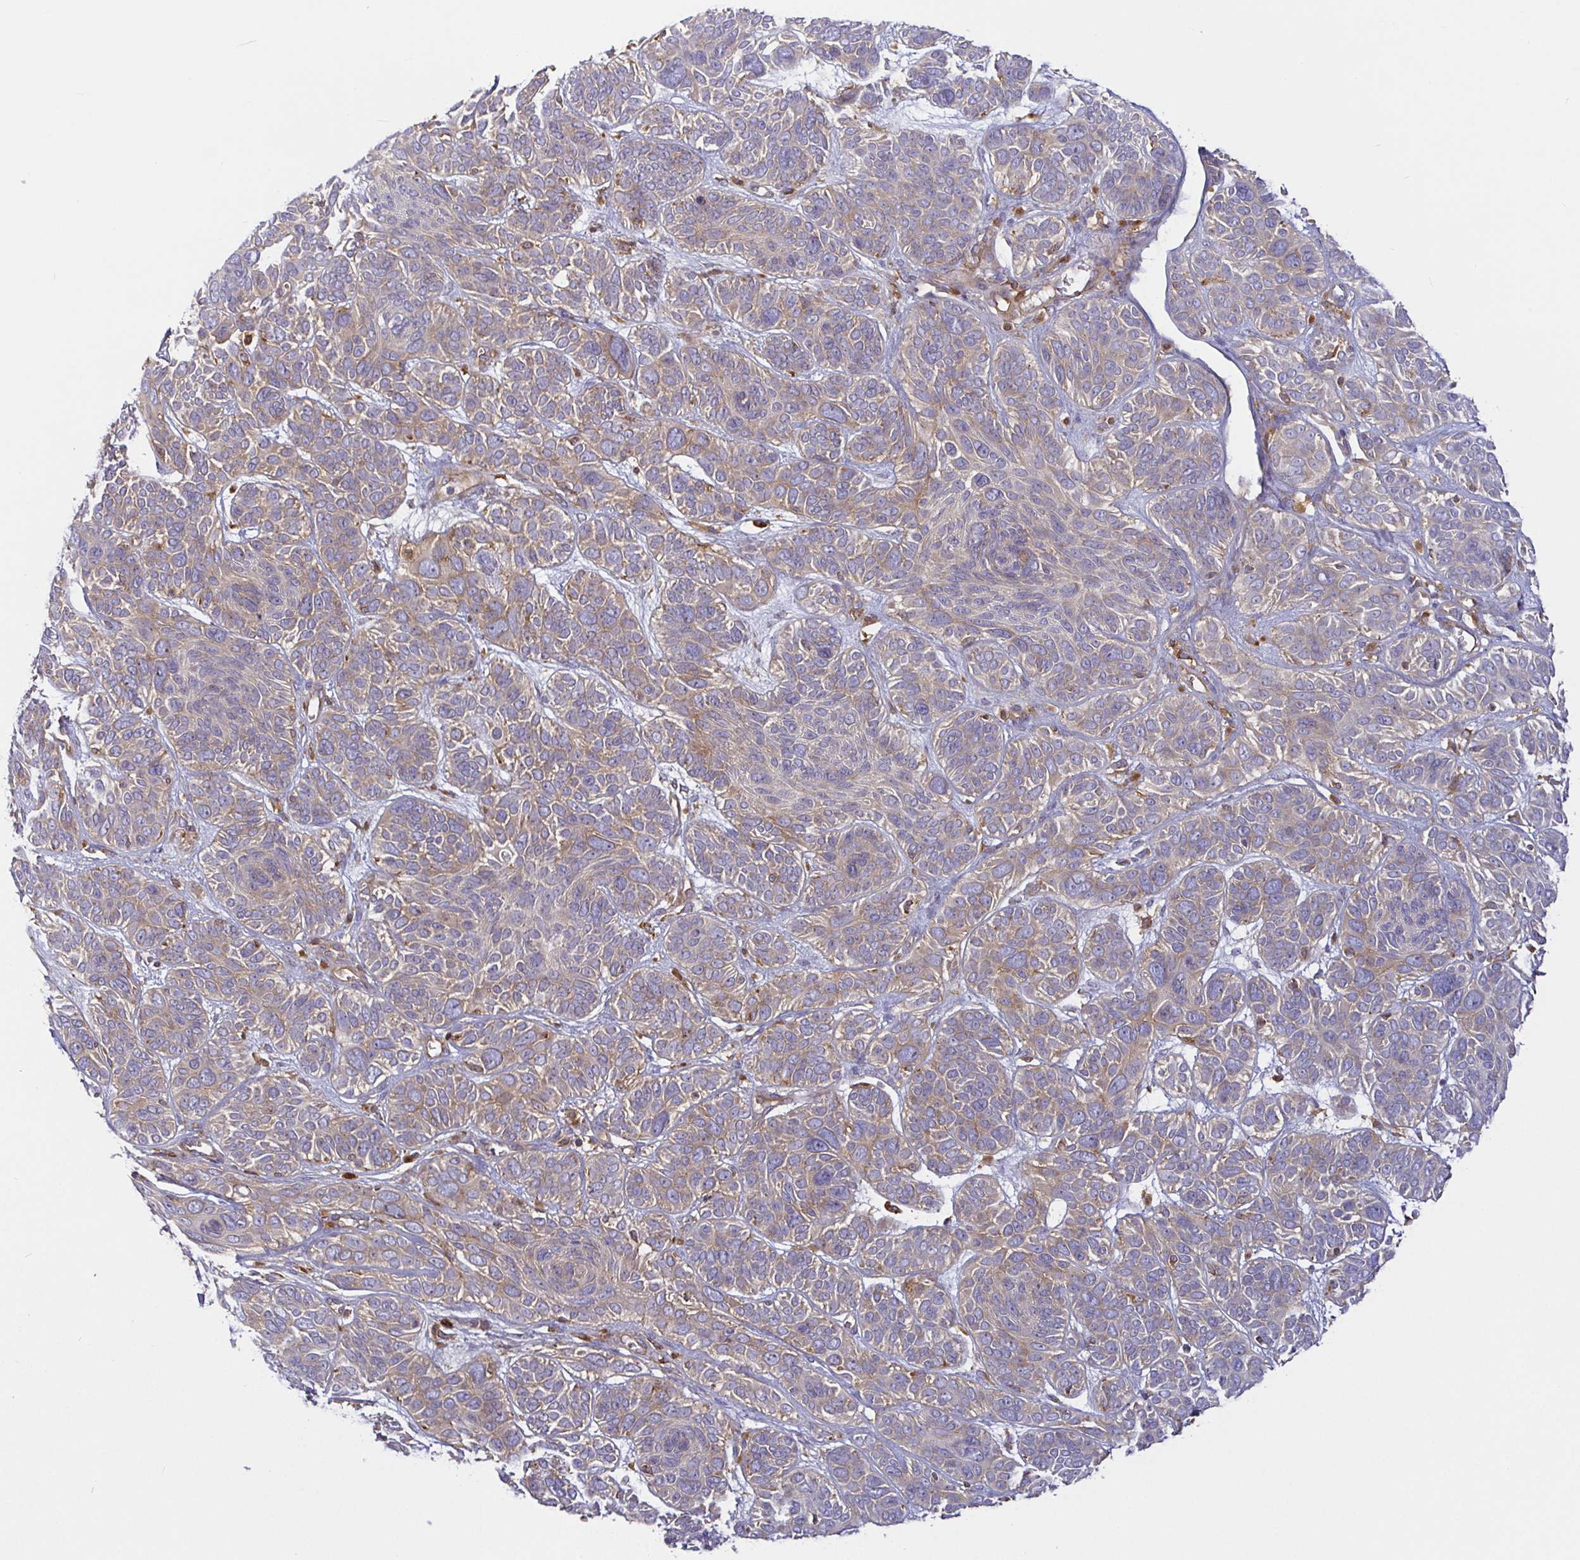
{"staining": {"intensity": "weak", "quantity": "25%-75%", "location": "cytoplasmic/membranous"}, "tissue": "skin cancer", "cell_type": "Tumor cells", "image_type": "cancer", "snomed": [{"axis": "morphology", "description": "Basal cell carcinoma"}, {"axis": "topography", "description": "Skin"}, {"axis": "topography", "description": "Skin of face"}], "caption": "An immunohistochemistry micrograph of tumor tissue is shown. Protein staining in brown shows weak cytoplasmic/membranous positivity in skin basal cell carcinoma within tumor cells. Nuclei are stained in blue.", "gene": "SNX8", "patient": {"sex": "male", "age": 73}}